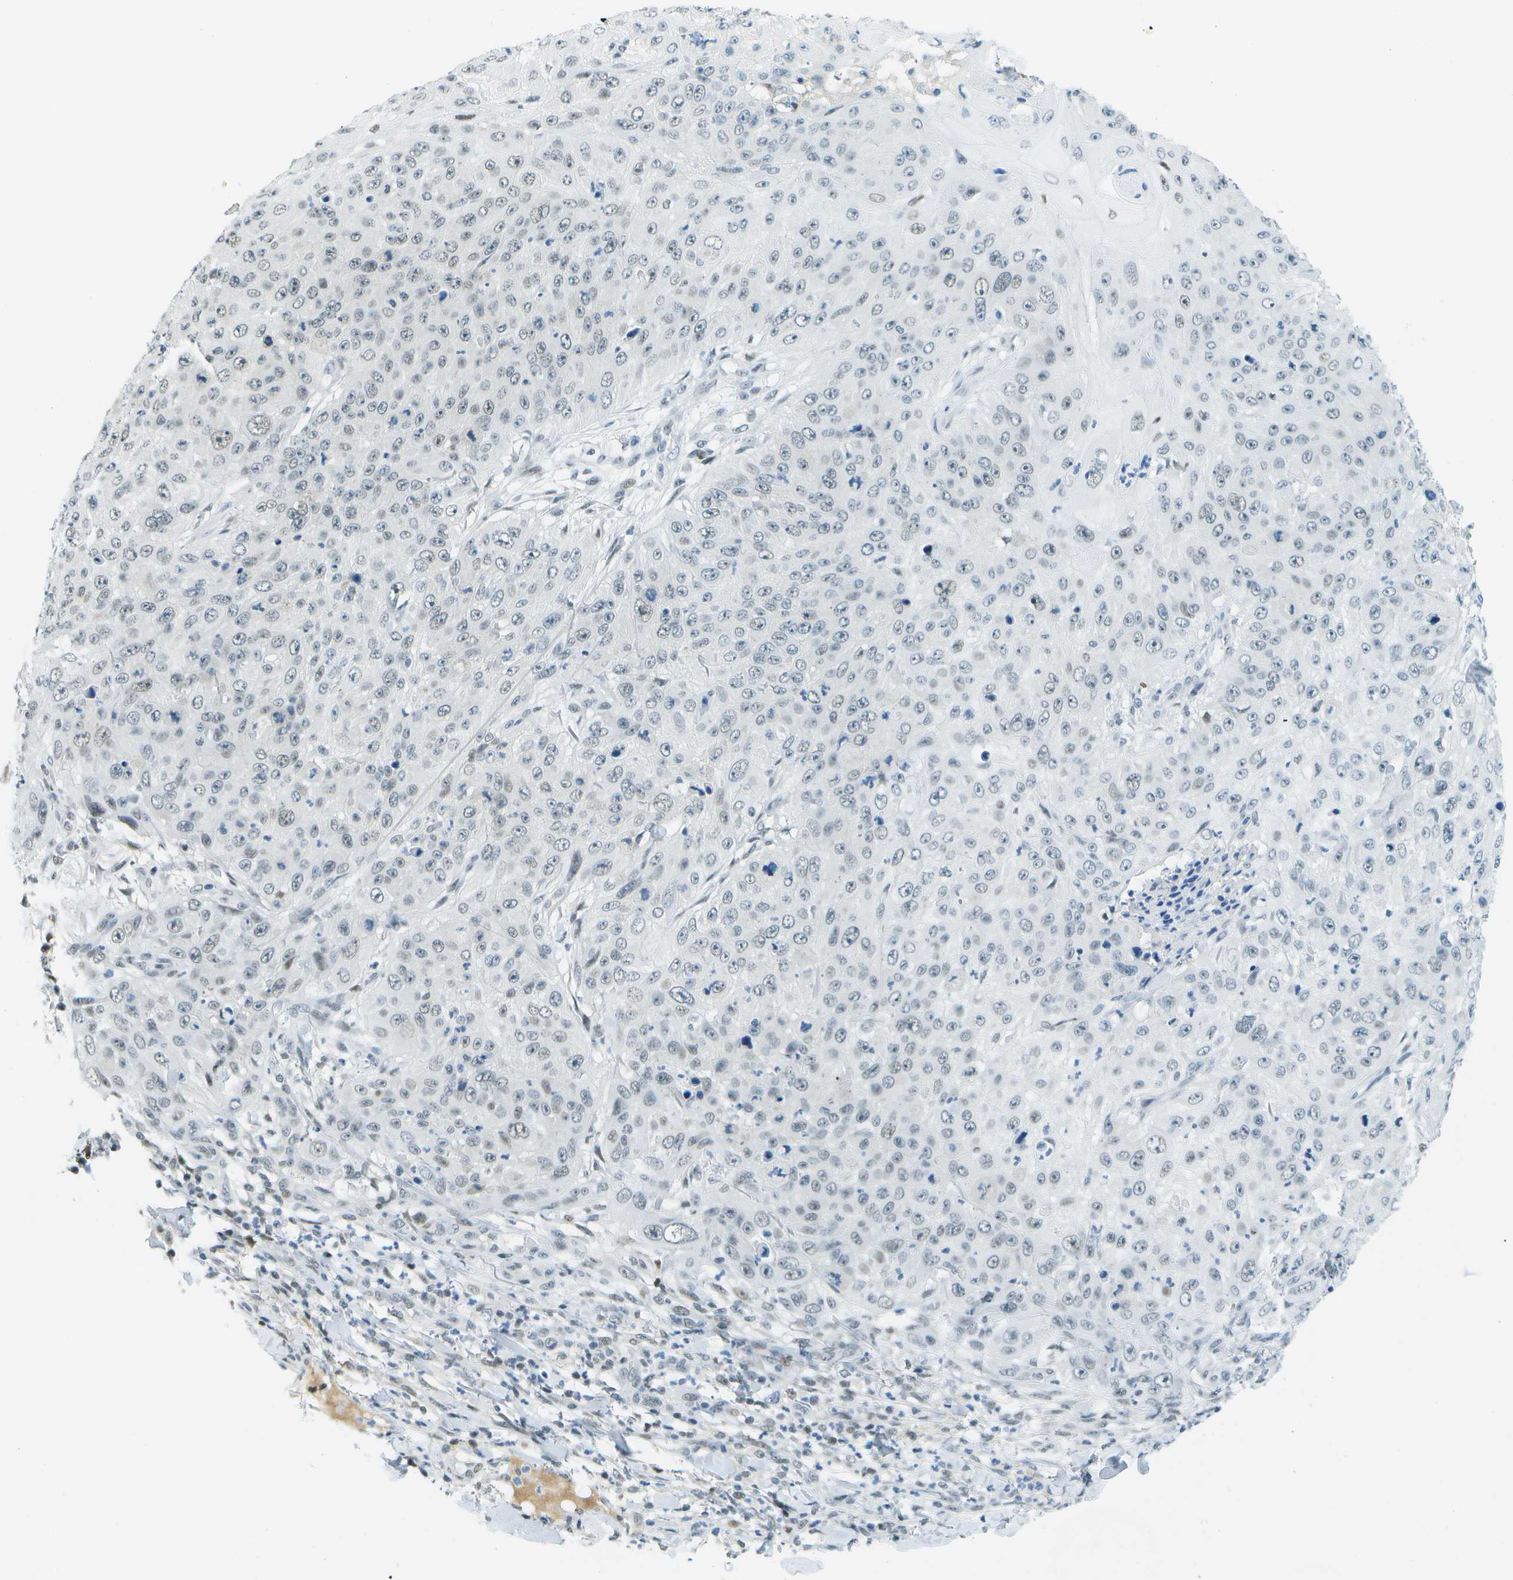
{"staining": {"intensity": "negative", "quantity": "none", "location": "none"}, "tissue": "skin cancer", "cell_type": "Tumor cells", "image_type": "cancer", "snomed": [{"axis": "morphology", "description": "Squamous cell carcinoma, NOS"}, {"axis": "topography", "description": "Skin"}], "caption": "Immunohistochemistry micrograph of neoplastic tissue: human skin squamous cell carcinoma stained with DAB (3,3'-diaminobenzidine) reveals no significant protein expression in tumor cells.", "gene": "NEK11", "patient": {"sex": "female", "age": 80}}